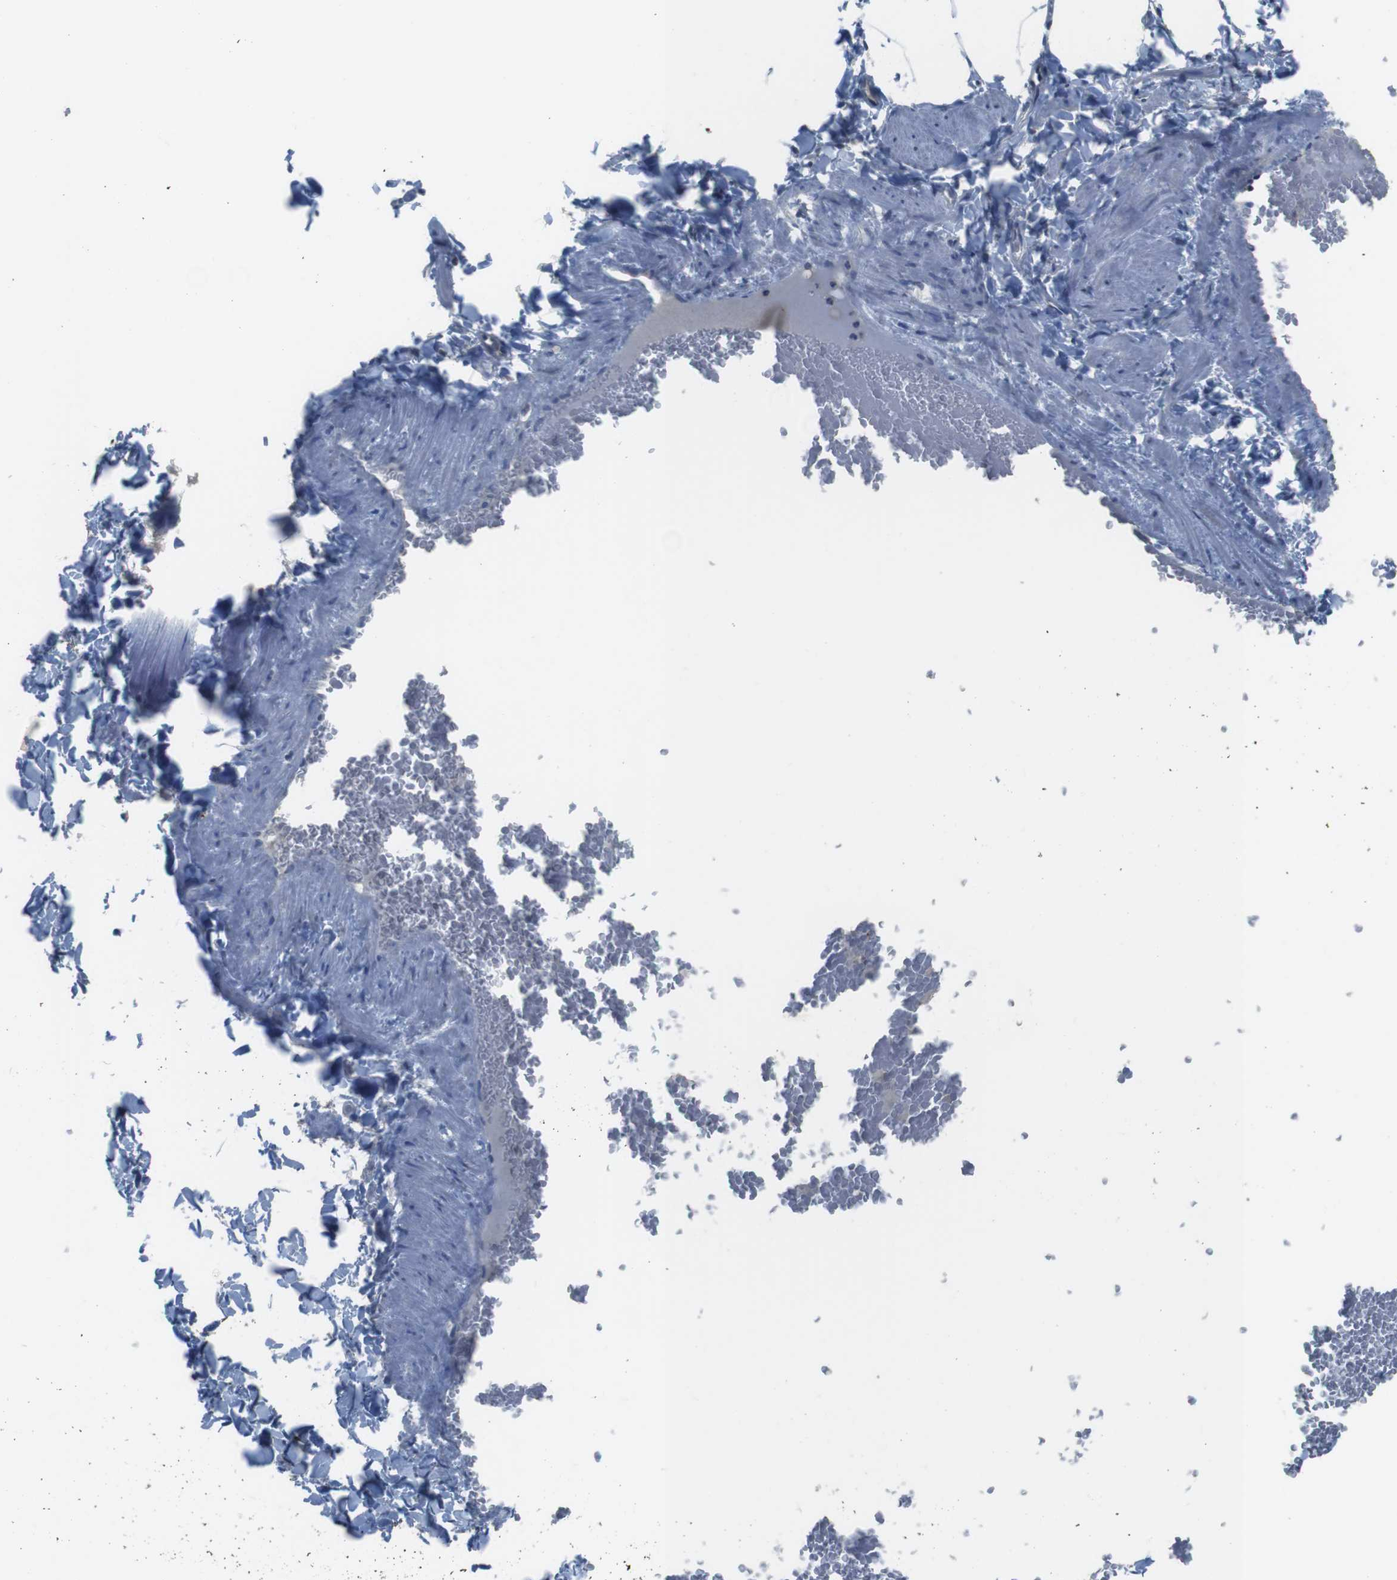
{"staining": {"intensity": "negative", "quantity": "none", "location": "none"}, "tissue": "adipose tissue", "cell_type": "Adipocytes", "image_type": "normal", "snomed": [{"axis": "morphology", "description": "Normal tissue, NOS"}, {"axis": "topography", "description": "Vascular tissue"}], "caption": "High magnification brightfield microscopy of benign adipose tissue stained with DAB (brown) and counterstained with hematoxylin (blue): adipocytes show no significant staining. (Brightfield microscopy of DAB (3,3'-diaminobenzidine) immunohistochemistry at high magnification).", "gene": "CYP2C19", "patient": {"sex": "male", "age": 41}}